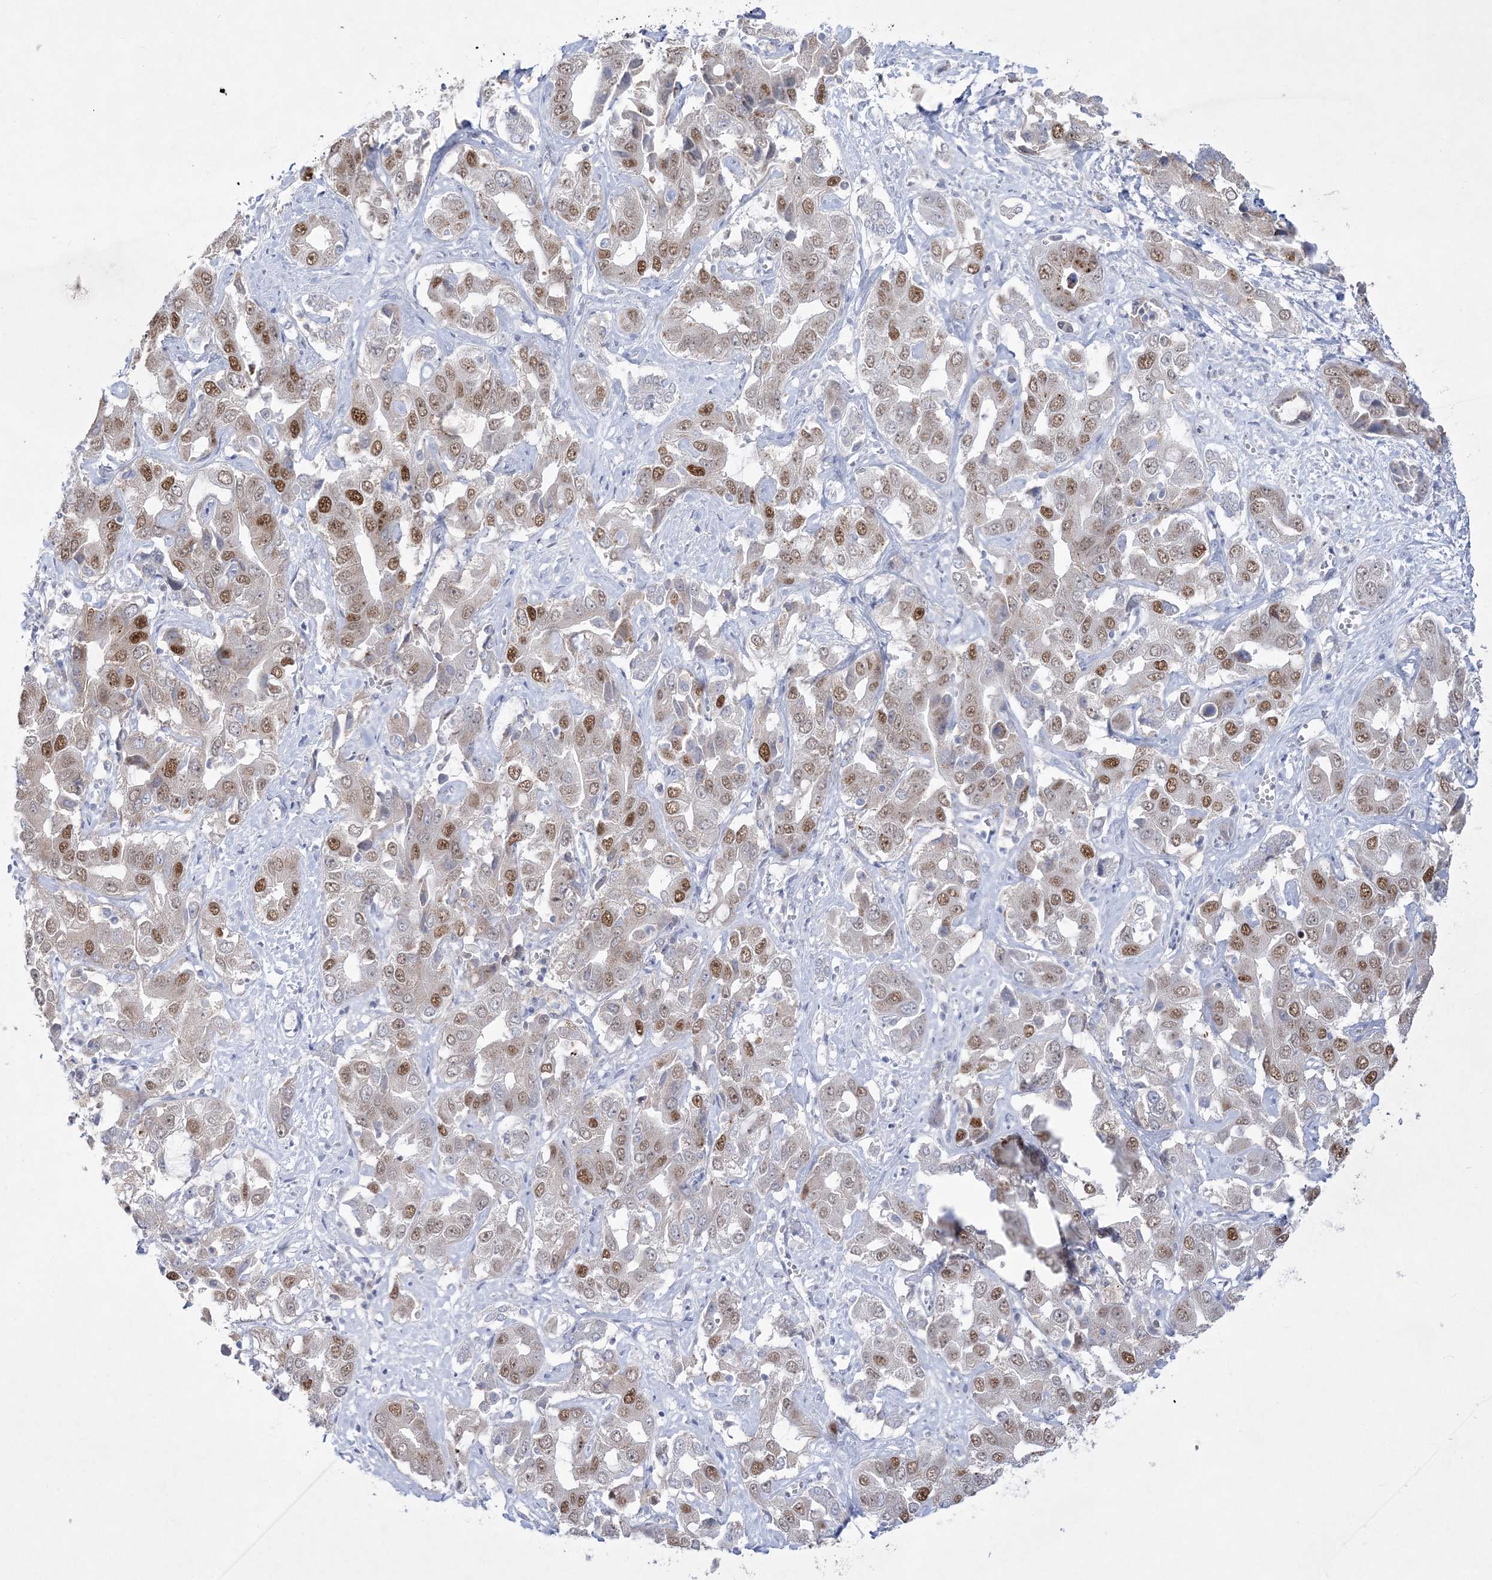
{"staining": {"intensity": "moderate", "quantity": ">75%", "location": "nuclear"}, "tissue": "liver cancer", "cell_type": "Tumor cells", "image_type": "cancer", "snomed": [{"axis": "morphology", "description": "Cholangiocarcinoma"}, {"axis": "topography", "description": "Liver"}], "caption": "Cholangiocarcinoma (liver) stained with a brown dye exhibits moderate nuclear positive staining in approximately >75% of tumor cells.", "gene": "WDR27", "patient": {"sex": "female", "age": 52}}